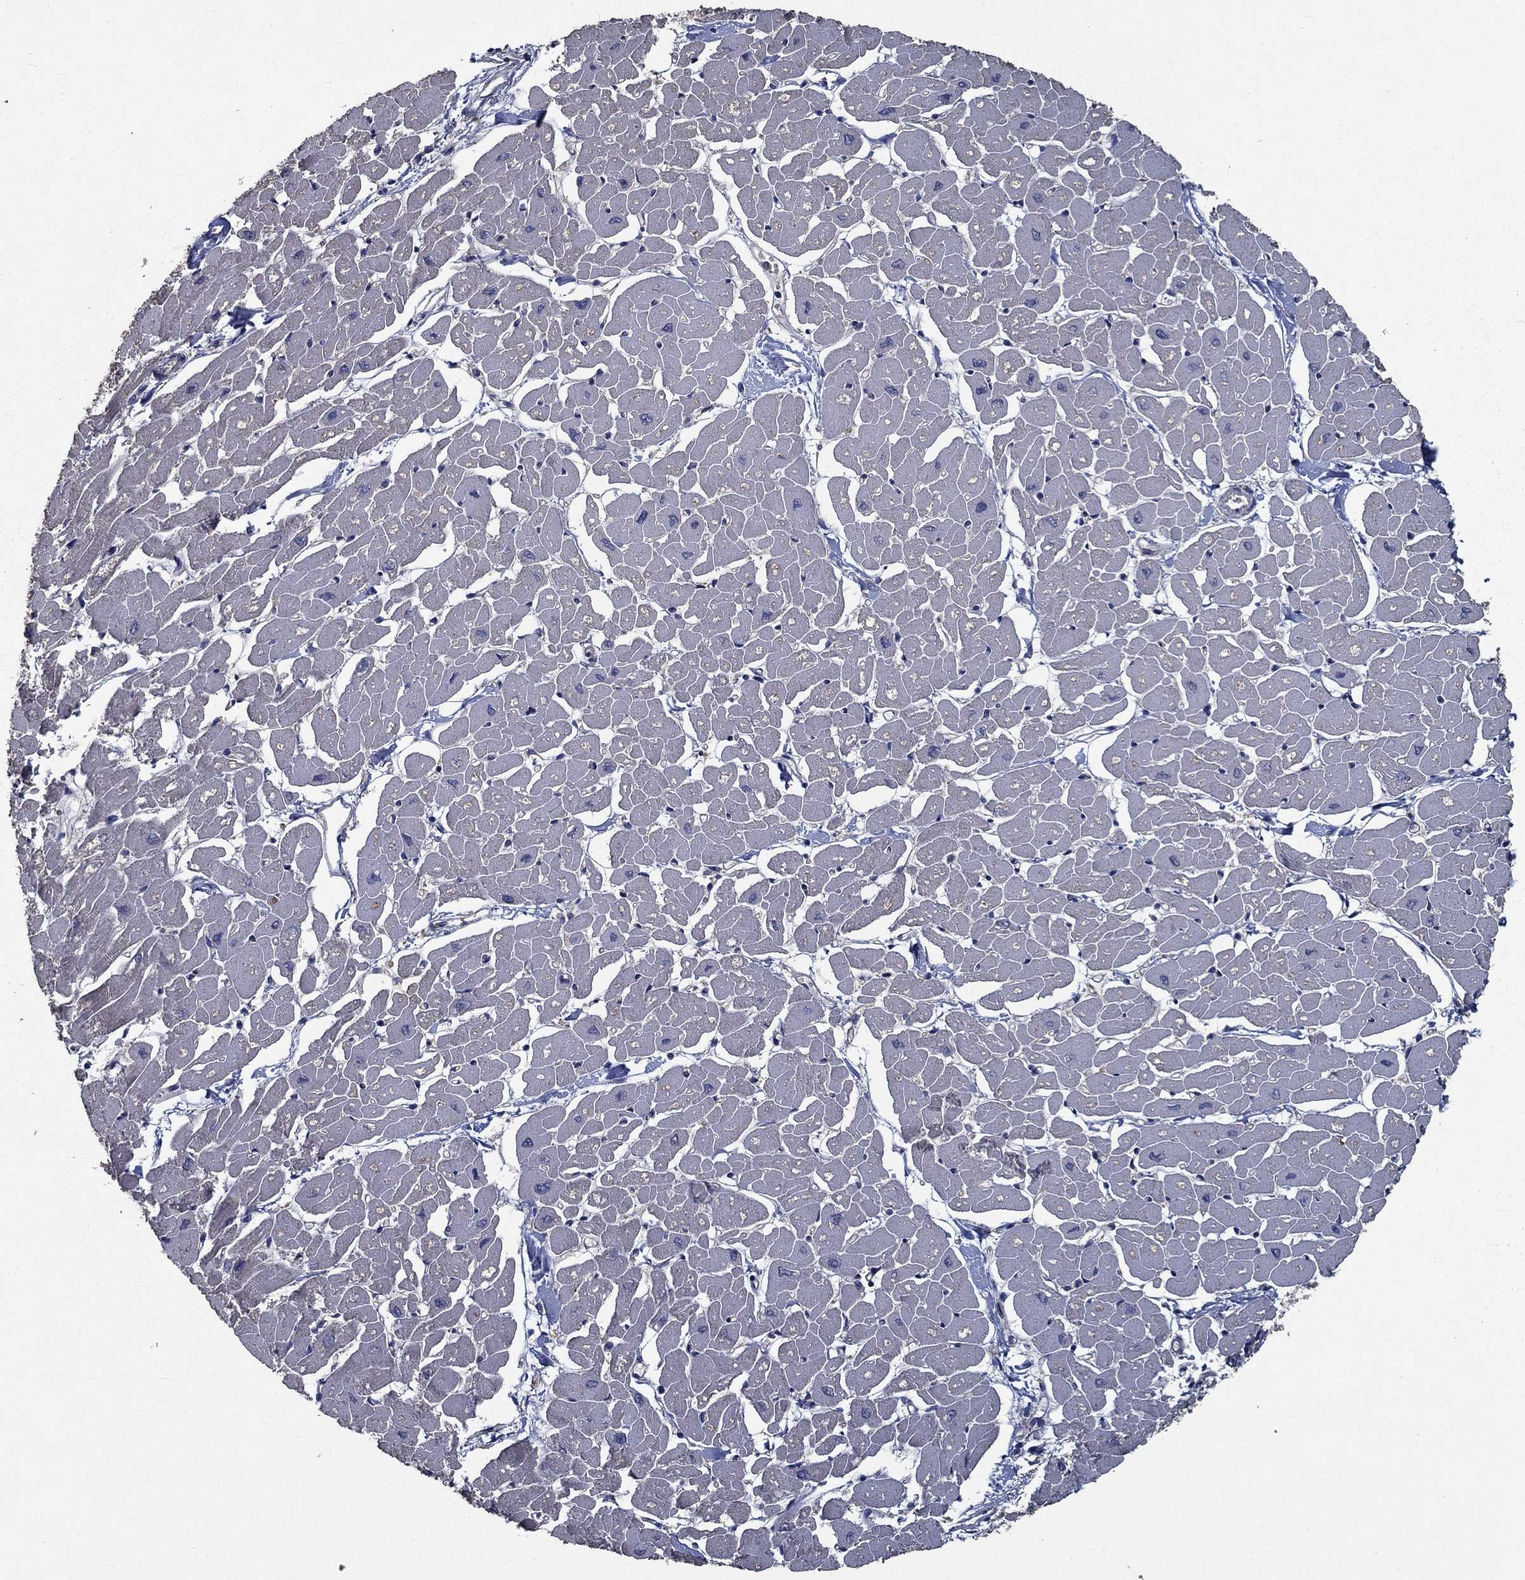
{"staining": {"intensity": "negative", "quantity": "none", "location": "none"}, "tissue": "heart muscle", "cell_type": "Cardiomyocytes", "image_type": "normal", "snomed": [{"axis": "morphology", "description": "Normal tissue, NOS"}, {"axis": "topography", "description": "Heart"}], "caption": "This is an immunohistochemistry micrograph of benign human heart muscle. There is no expression in cardiomyocytes.", "gene": "SLC44A1", "patient": {"sex": "male", "age": 57}}